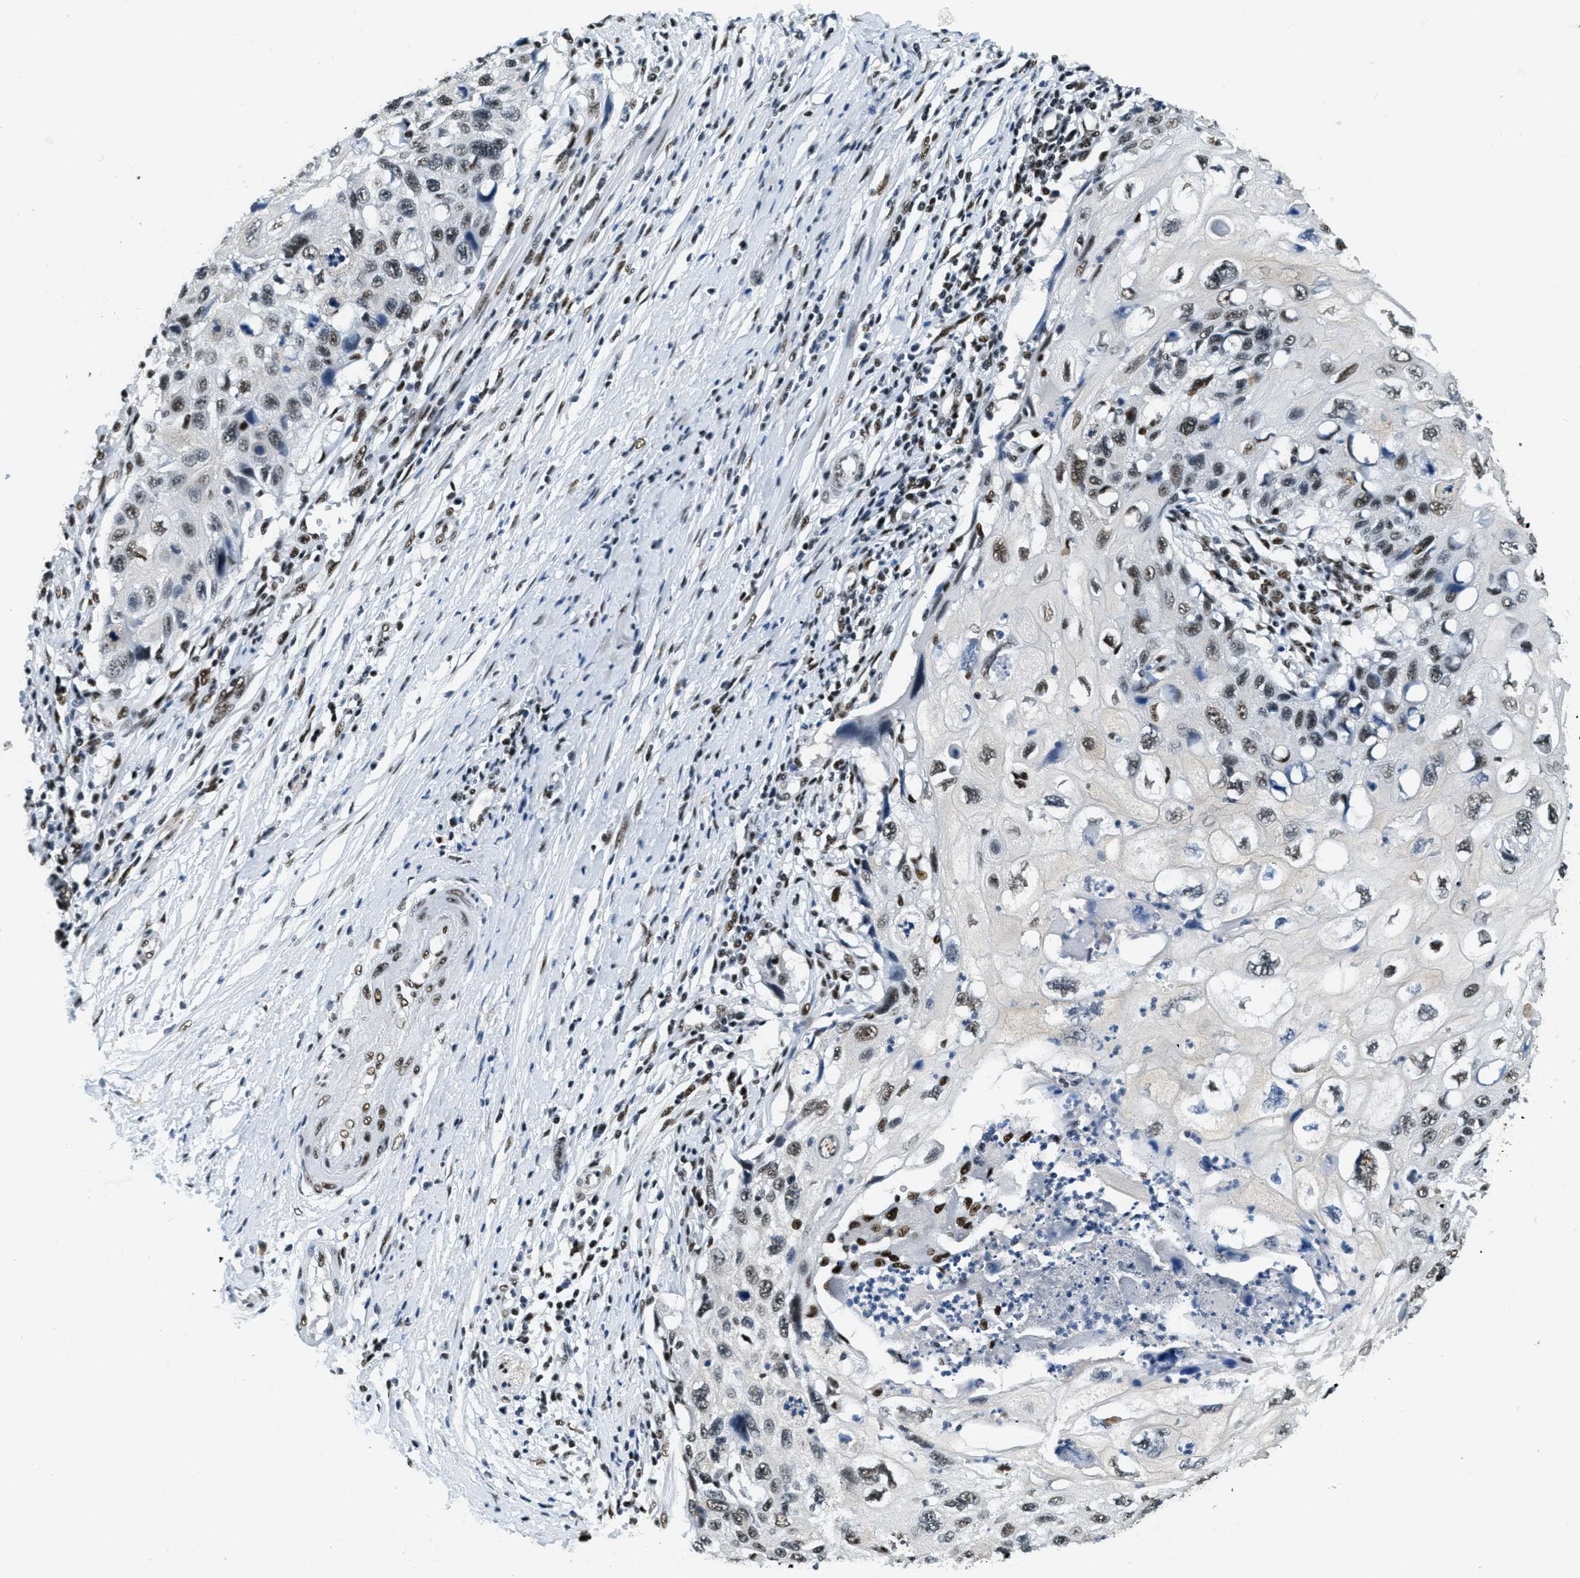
{"staining": {"intensity": "moderate", "quantity": "25%-75%", "location": "nuclear"}, "tissue": "cervical cancer", "cell_type": "Tumor cells", "image_type": "cancer", "snomed": [{"axis": "morphology", "description": "Squamous cell carcinoma, NOS"}, {"axis": "topography", "description": "Cervix"}], "caption": "The immunohistochemical stain shows moderate nuclear expression in tumor cells of cervical cancer (squamous cell carcinoma) tissue.", "gene": "SSB", "patient": {"sex": "female", "age": 70}}